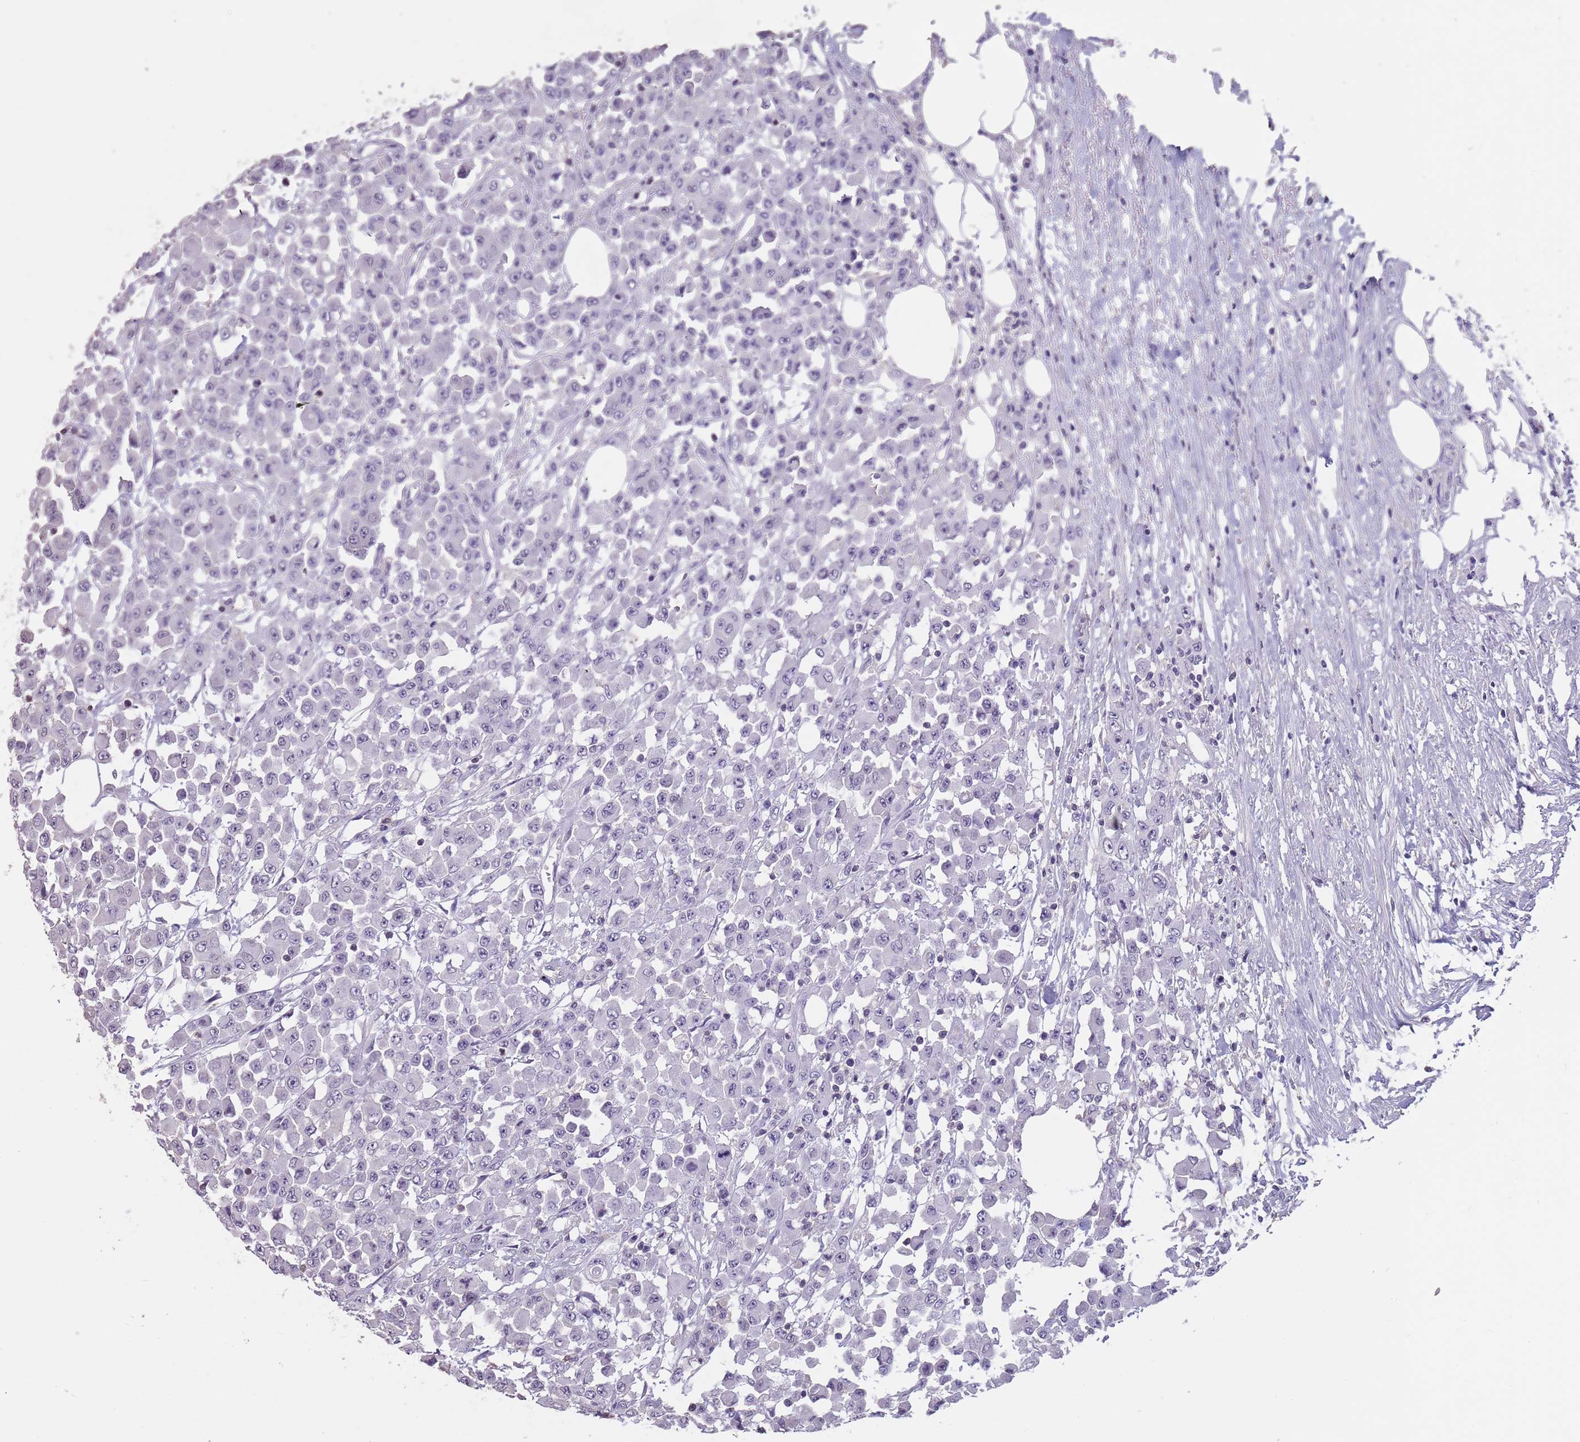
{"staining": {"intensity": "negative", "quantity": "none", "location": "none"}, "tissue": "colorectal cancer", "cell_type": "Tumor cells", "image_type": "cancer", "snomed": [{"axis": "morphology", "description": "Adenocarcinoma, NOS"}, {"axis": "topography", "description": "Colon"}], "caption": "Colorectal adenocarcinoma was stained to show a protein in brown. There is no significant expression in tumor cells. (Stains: DAB (3,3'-diaminobenzidine) immunohistochemistry (IHC) with hematoxylin counter stain, Microscopy: brightfield microscopy at high magnification).", "gene": "SUN5", "patient": {"sex": "male", "age": 51}}